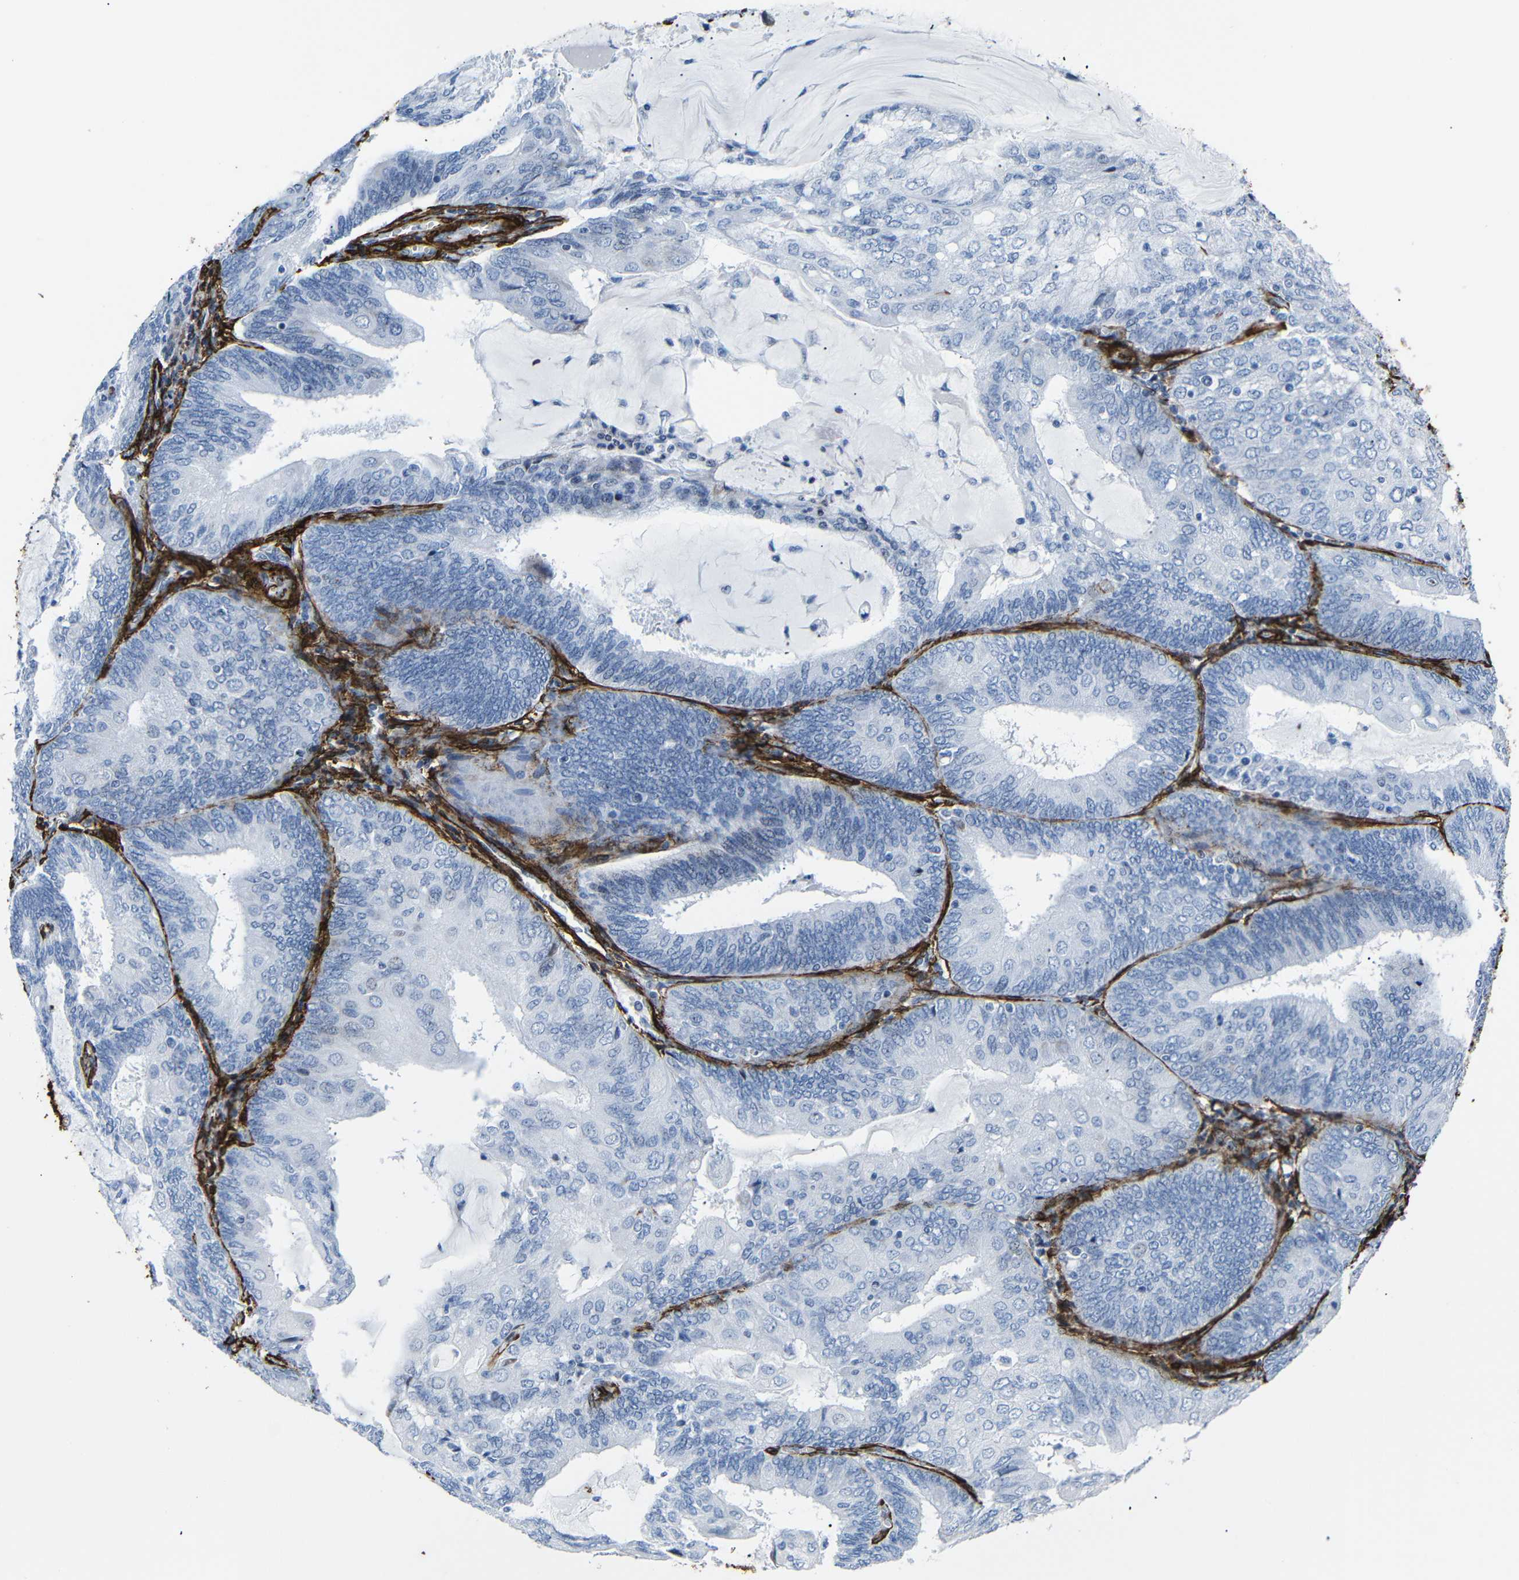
{"staining": {"intensity": "negative", "quantity": "none", "location": "none"}, "tissue": "endometrial cancer", "cell_type": "Tumor cells", "image_type": "cancer", "snomed": [{"axis": "morphology", "description": "Adenocarcinoma, NOS"}, {"axis": "topography", "description": "Endometrium"}], "caption": "Immunohistochemical staining of endometrial adenocarcinoma displays no significant expression in tumor cells. Nuclei are stained in blue.", "gene": "ACTA2", "patient": {"sex": "female", "age": 81}}